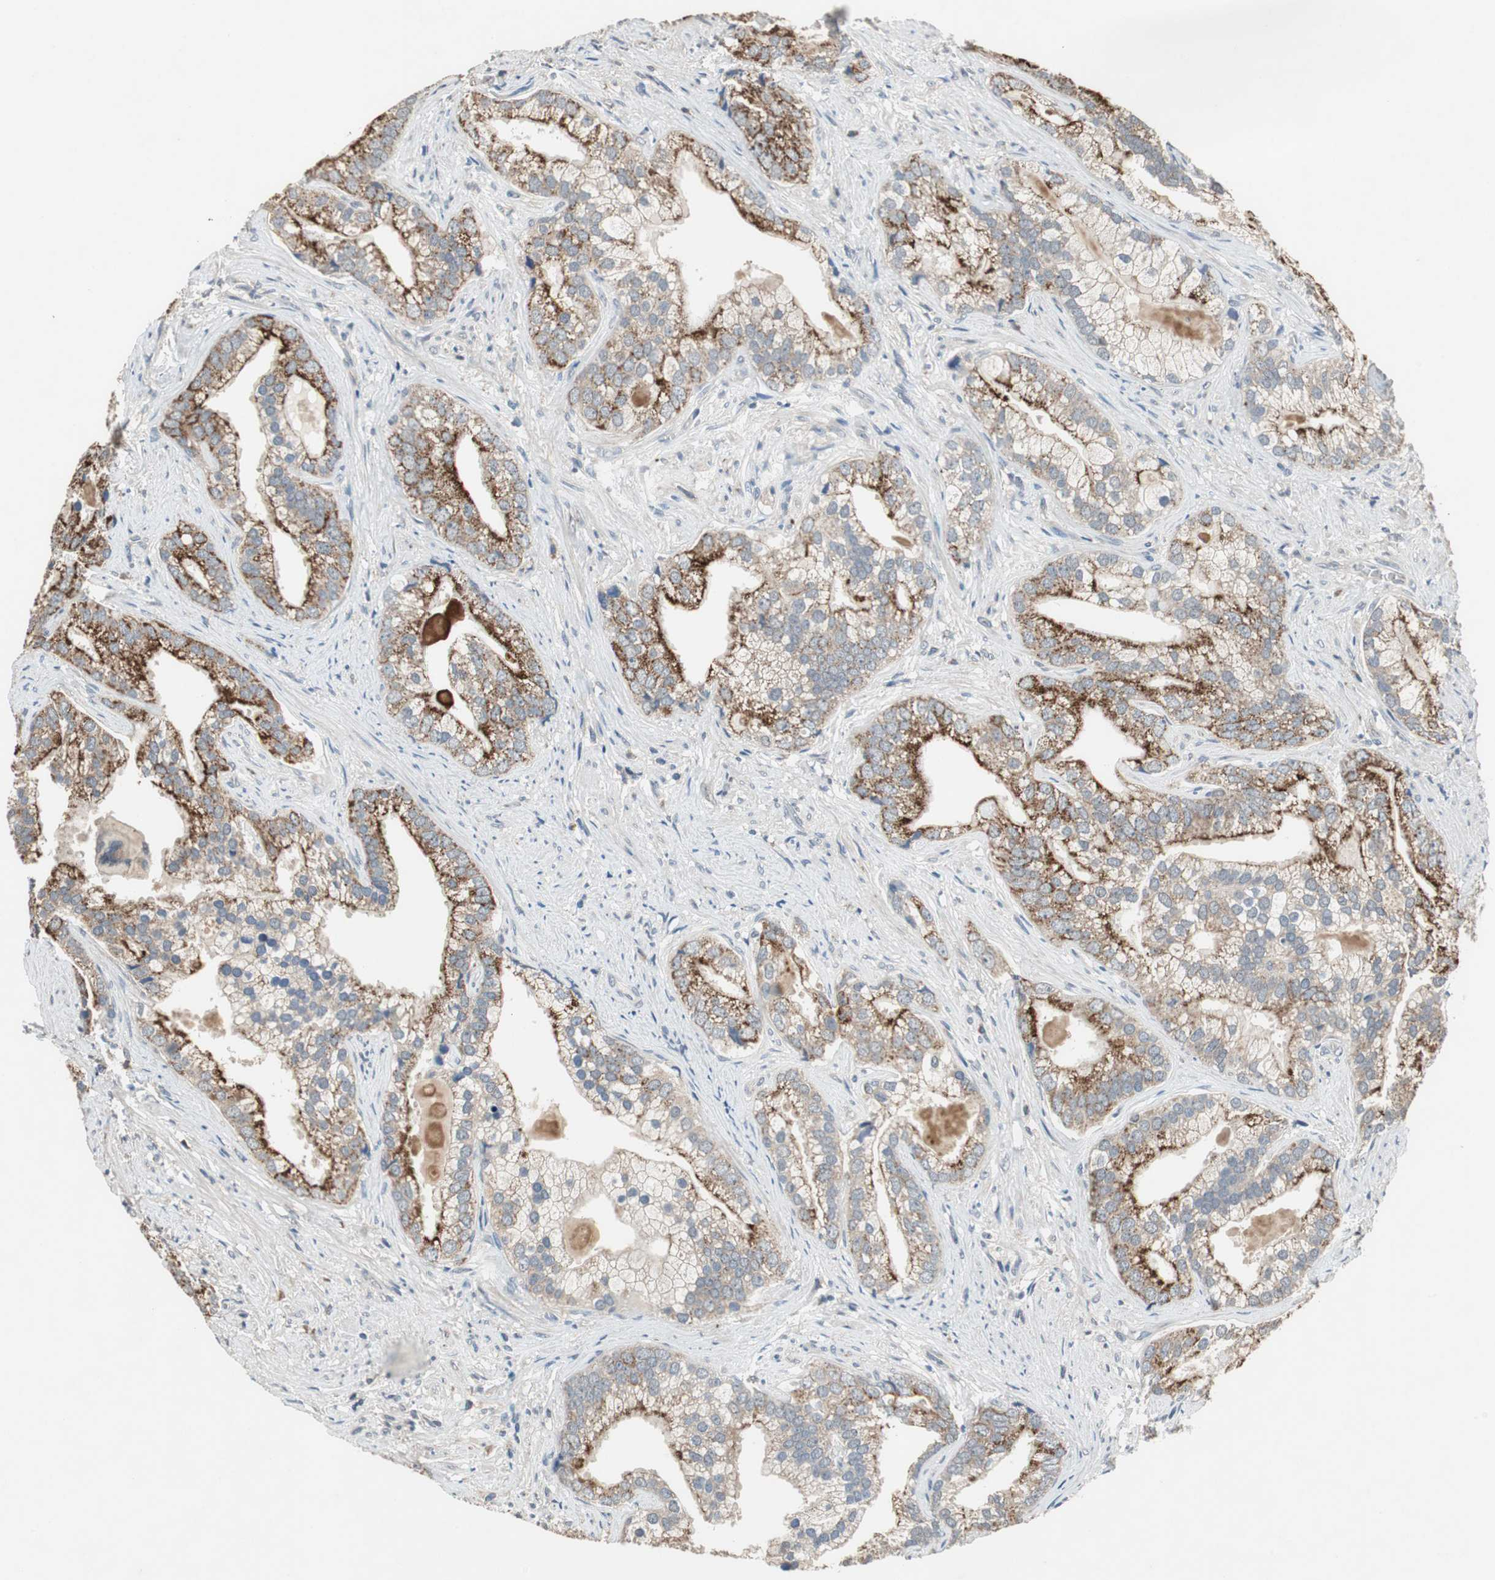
{"staining": {"intensity": "moderate", "quantity": "25%-75%", "location": "cytoplasmic/membranous"}, "tissue": "prostate cancer", "cell_type": "Tumor cells", "image_type": "cancer", "snomed": [{"axis": "morphology", "description": "Adenocarcinoma, Low grade"}, {"axis": "topography", "description": "Prostate"}], "caption": "An immunohistochemistry micrograph of tumor tissue is shown. Protein staining in brown shows moderate cytoplasmic/membranous positivity in prostate cancer (adenocarcinoma (low-grade)) within tumor cells.", "gene": "PI4KB", "patient": {"sex": "male", "age": 71}}